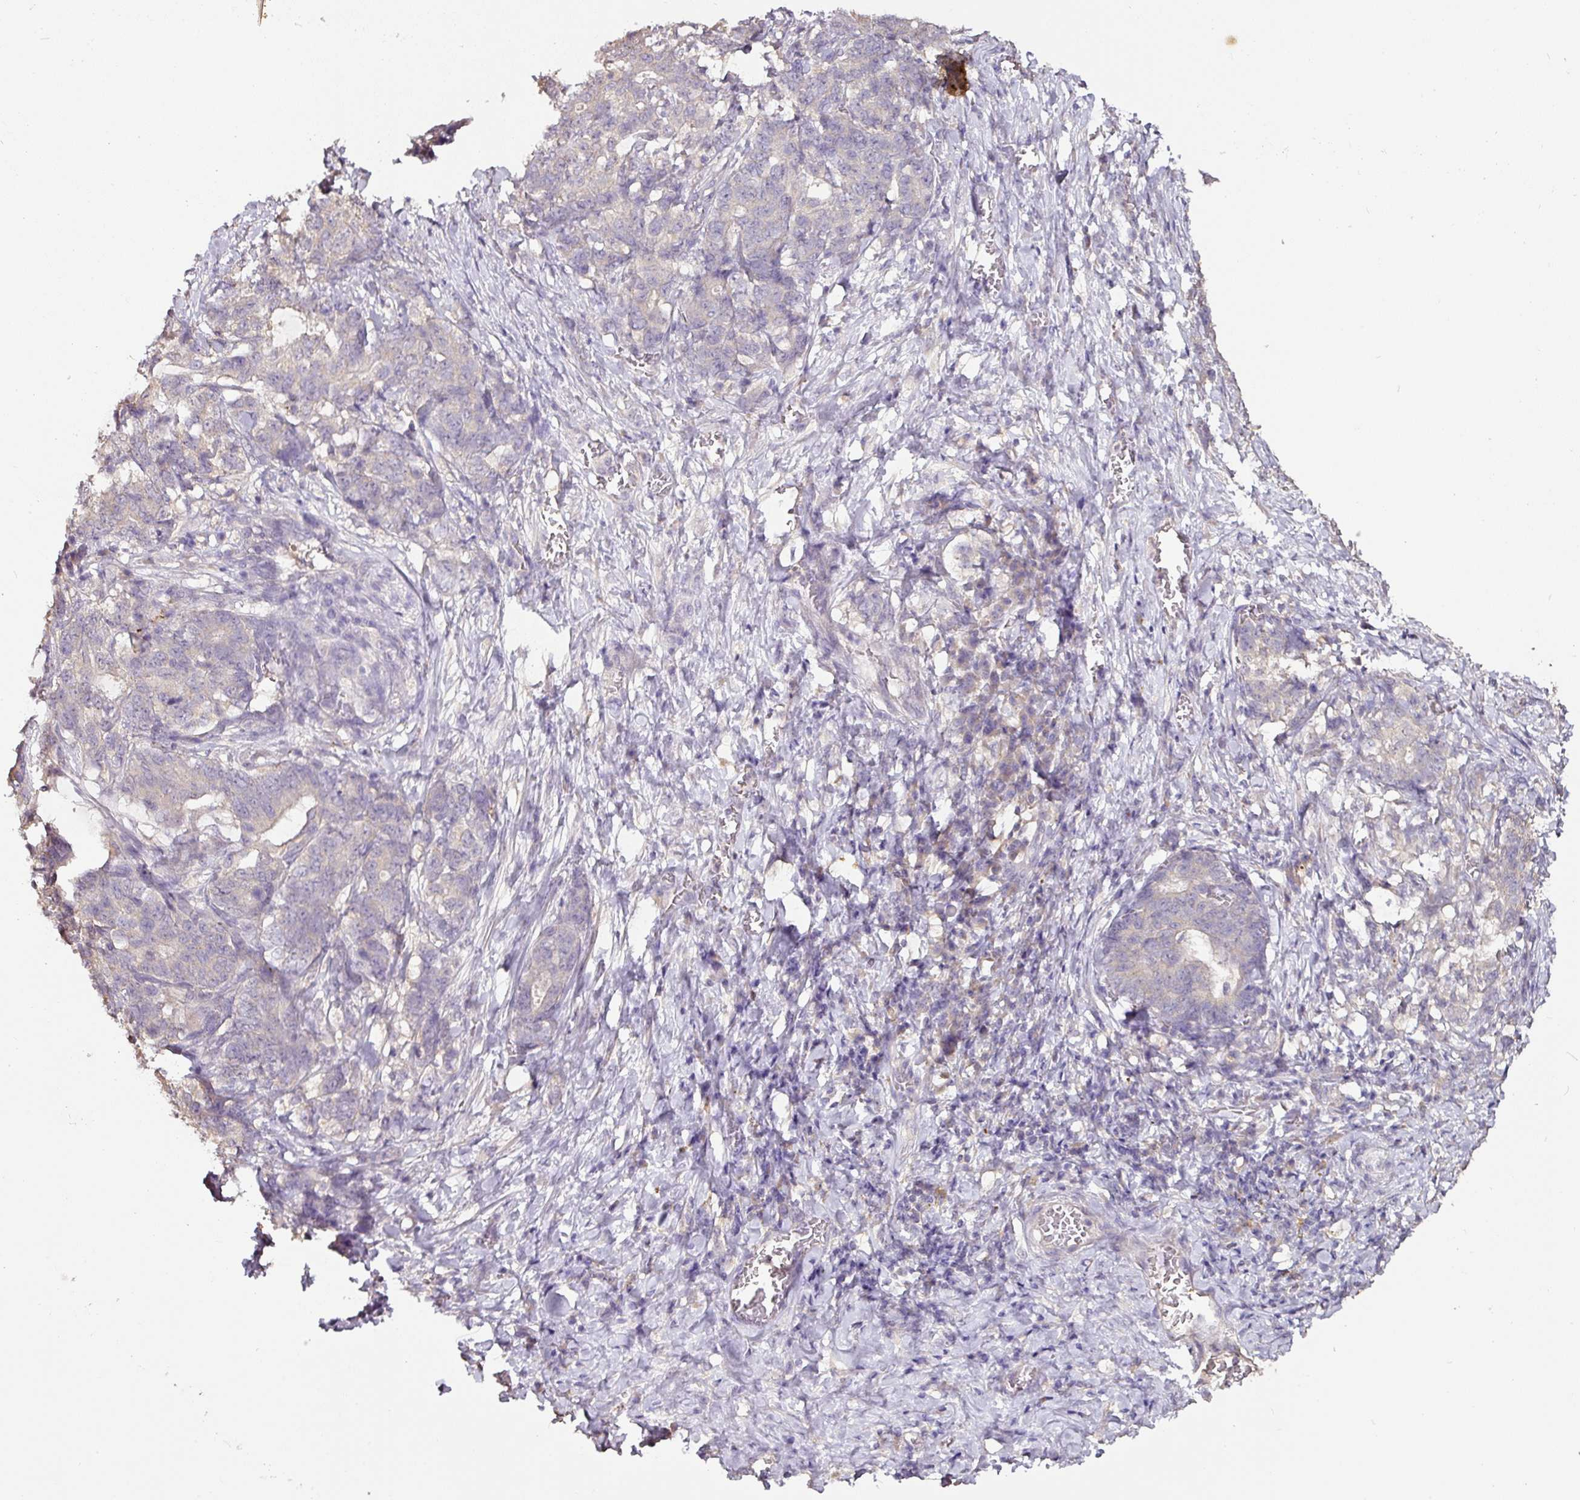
{"staining": {"intensity": "negative", "quantity": "none", "location": "none"}, "tissue": "stomach cancer", "cell_type": "Tumor cells", "image_type": "cancer", "snomed": [{"axis": "morphology", "description": "Normal tissue, NOS"}, {"axis": "morphology", "description": "Adenocarcinoma, NOS"}, {"axis": "topography", "description": "Stomach"}], "caption": "There is no significant expression in tumor cells of adenocarcinoma (stomach).", "gene": "RPL38", "patient": {"sex": "female", "age": 64}}